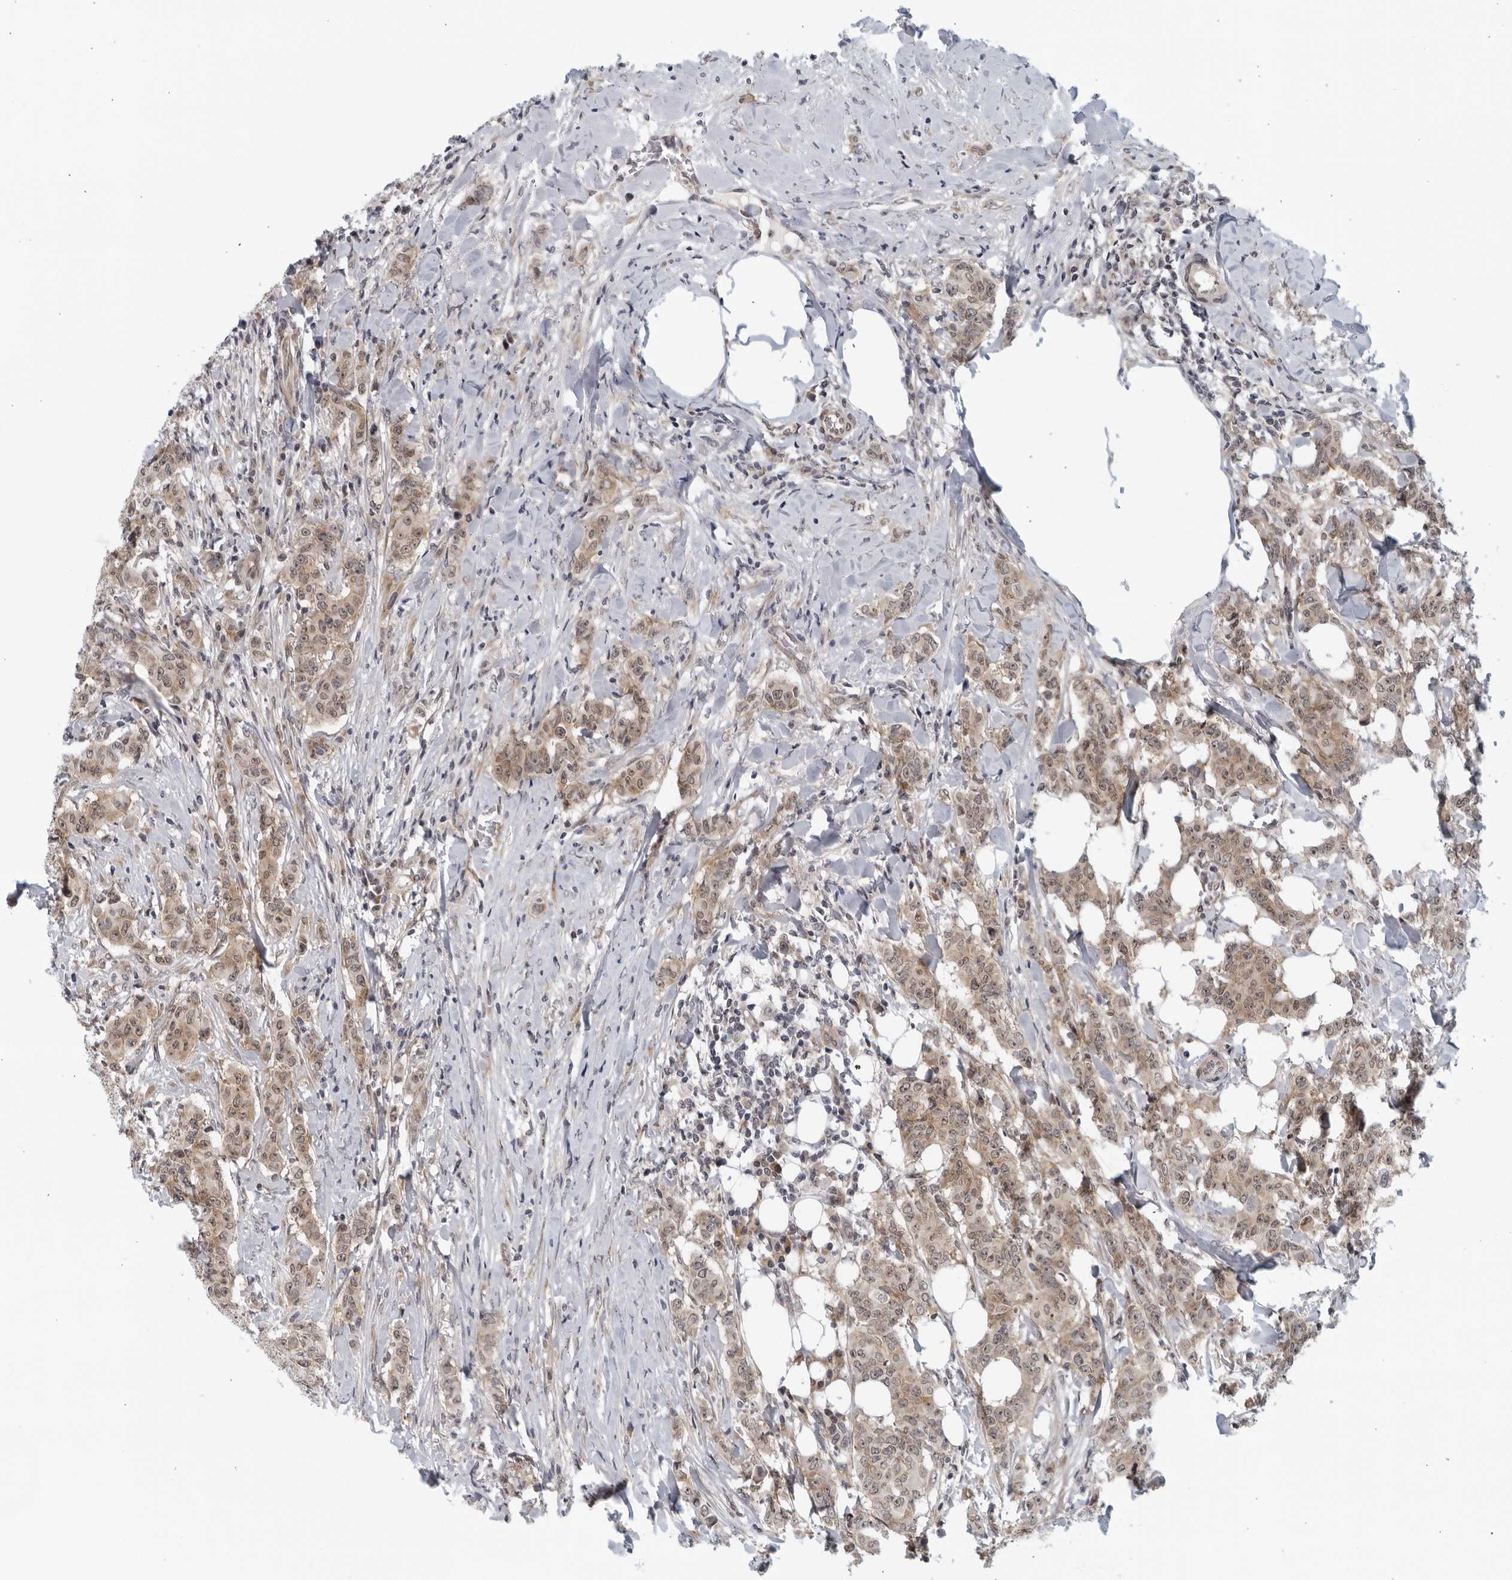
{"staining": {"intensity": "moderate", "quantity": ">75%", "location": "cytoplasmic/membranous,nuclear"}, "tissue": "breast cancer", "cell_type": "Tumor cells", "image_type": "cancer", "snomed": [{"axis": "morphology", "description": "Duct carcinoma"}, {"axis": "topography", "description": "Breast"}], "caption": "Human breast cancer stained with a protein marker displays moderate staining in tumor cells.", "gene": "RC3H1", "patient": {"sex": "female", "age": 40}}